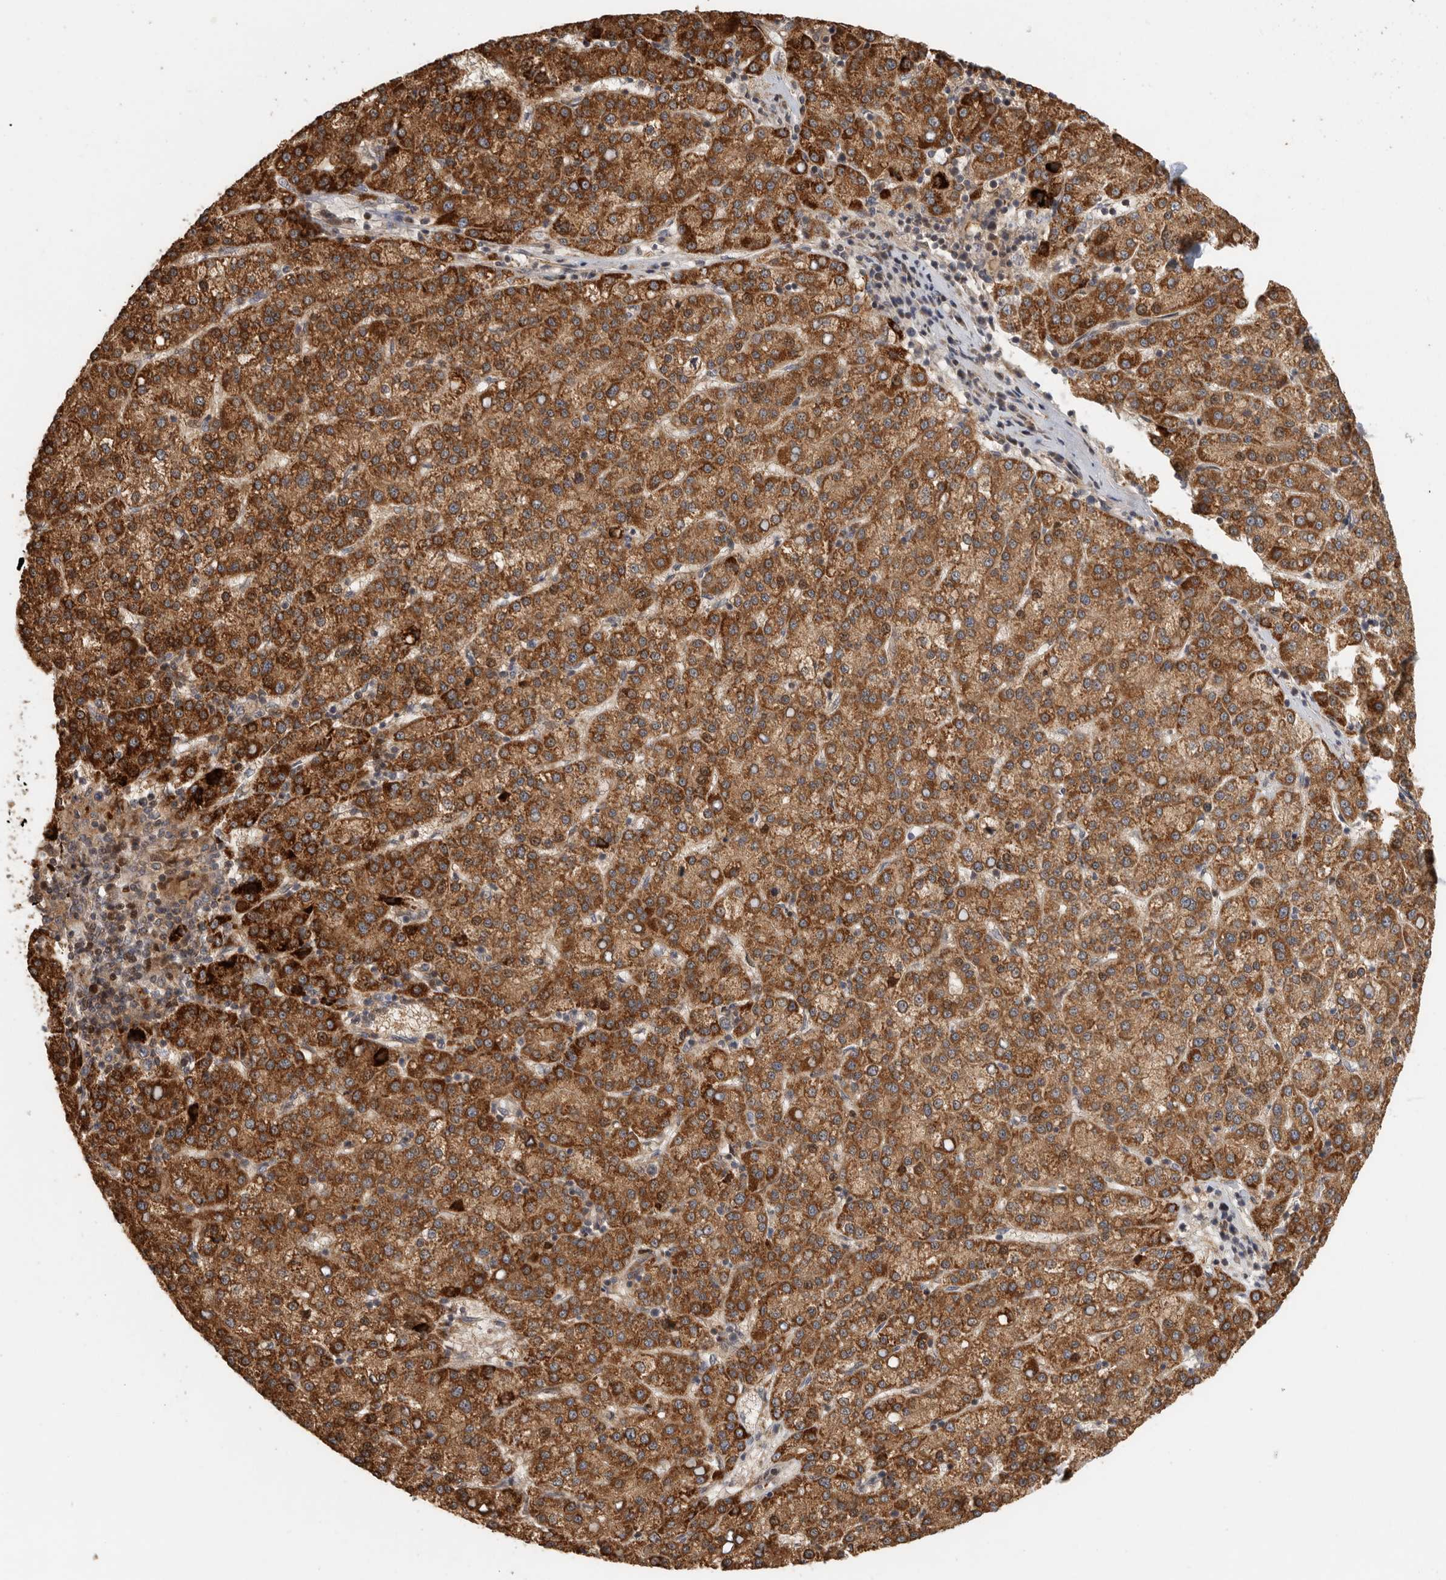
{"staining": {"intensity": "strong", "quantity": ">75%", "location": "cytoplasmic/membranous,nuclear"}, "tissue": "liver cancer", "cell_type": "Tumor cells", "image_type": "cancer", "snomed": [{"axis": "morphology", "description": "Carcinoma, Hepatocellular, NOS"}, {"axis": "topography", "description": "Liver"}], "caption": "Protein positivity by immunohistochemistry (IHC) demonstrates strong cytoplasmic/membranous and nuclear staining in approximately >75% of tumor cells in liver hepatocellular carcinoma.", "gene": "SWT1", "patient": {"sex": "female", "age": 58}}